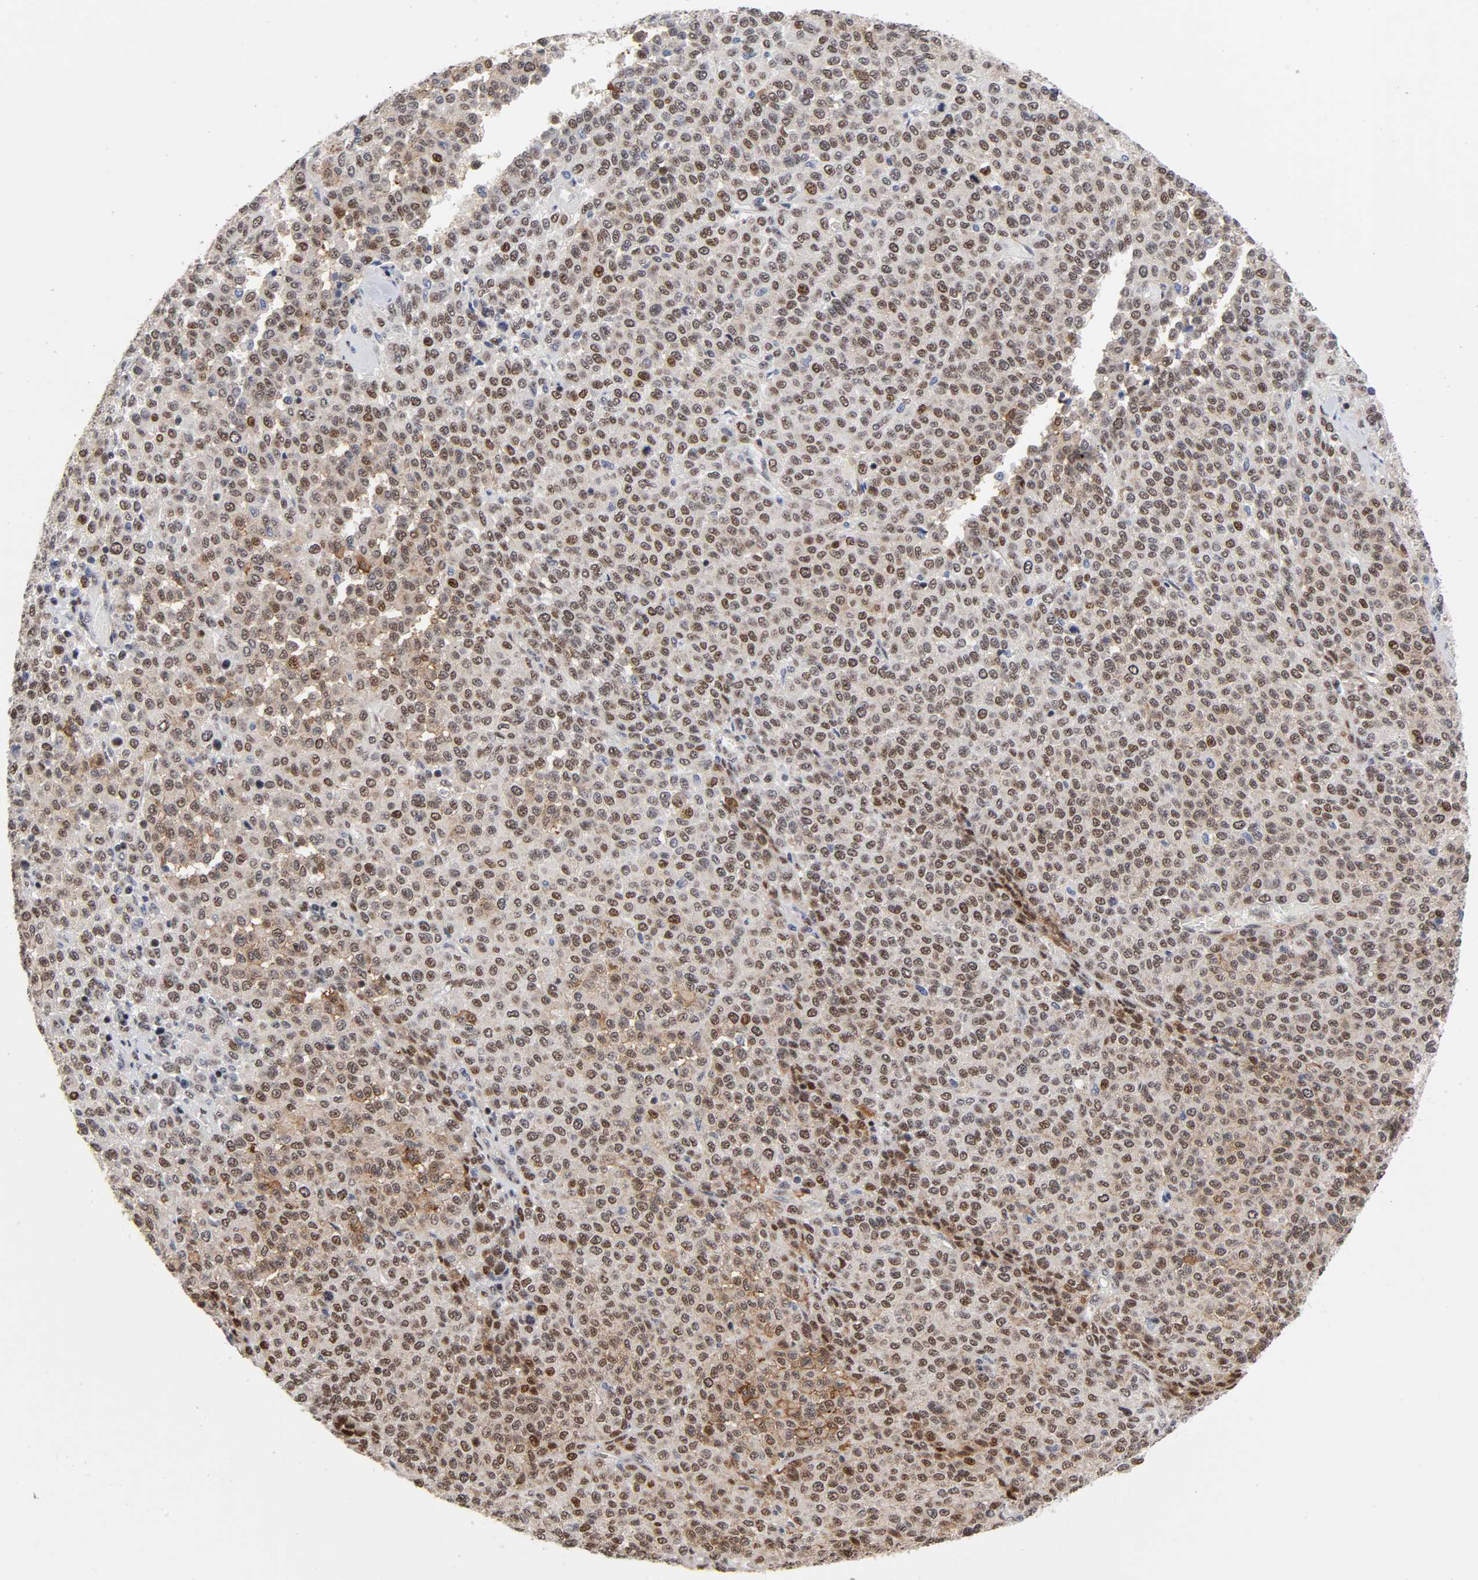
{"staining": {"intensity": "moderate", "quantity": "25%-75%", "location": "cytoplasmic/membranous,nuclear"}, "tissue": "melanoma", "cell_type": "Tumor cells", "image_type": "cancer", "snomed": [{"axis": "morphology", "description": "Malignant melanoma, Metastatic site"}, {"axis": "topography", "description": "Pancreas"}], "caption": "DAB (3,3'-diaminobenzidine) immunohistochemical staining of melanoma shows moderate cytoplasmic/membranous and nuclear protein staining in approximately 25%-75% of tumor cells. (Stains: DAB (3,3'-diaminobenzidine) in brown, nuclei in blue, Microscopy: brightfield microscopy at high magnification).", "gene": "STK38", "patient": {"sex": "female", "age": 30}}